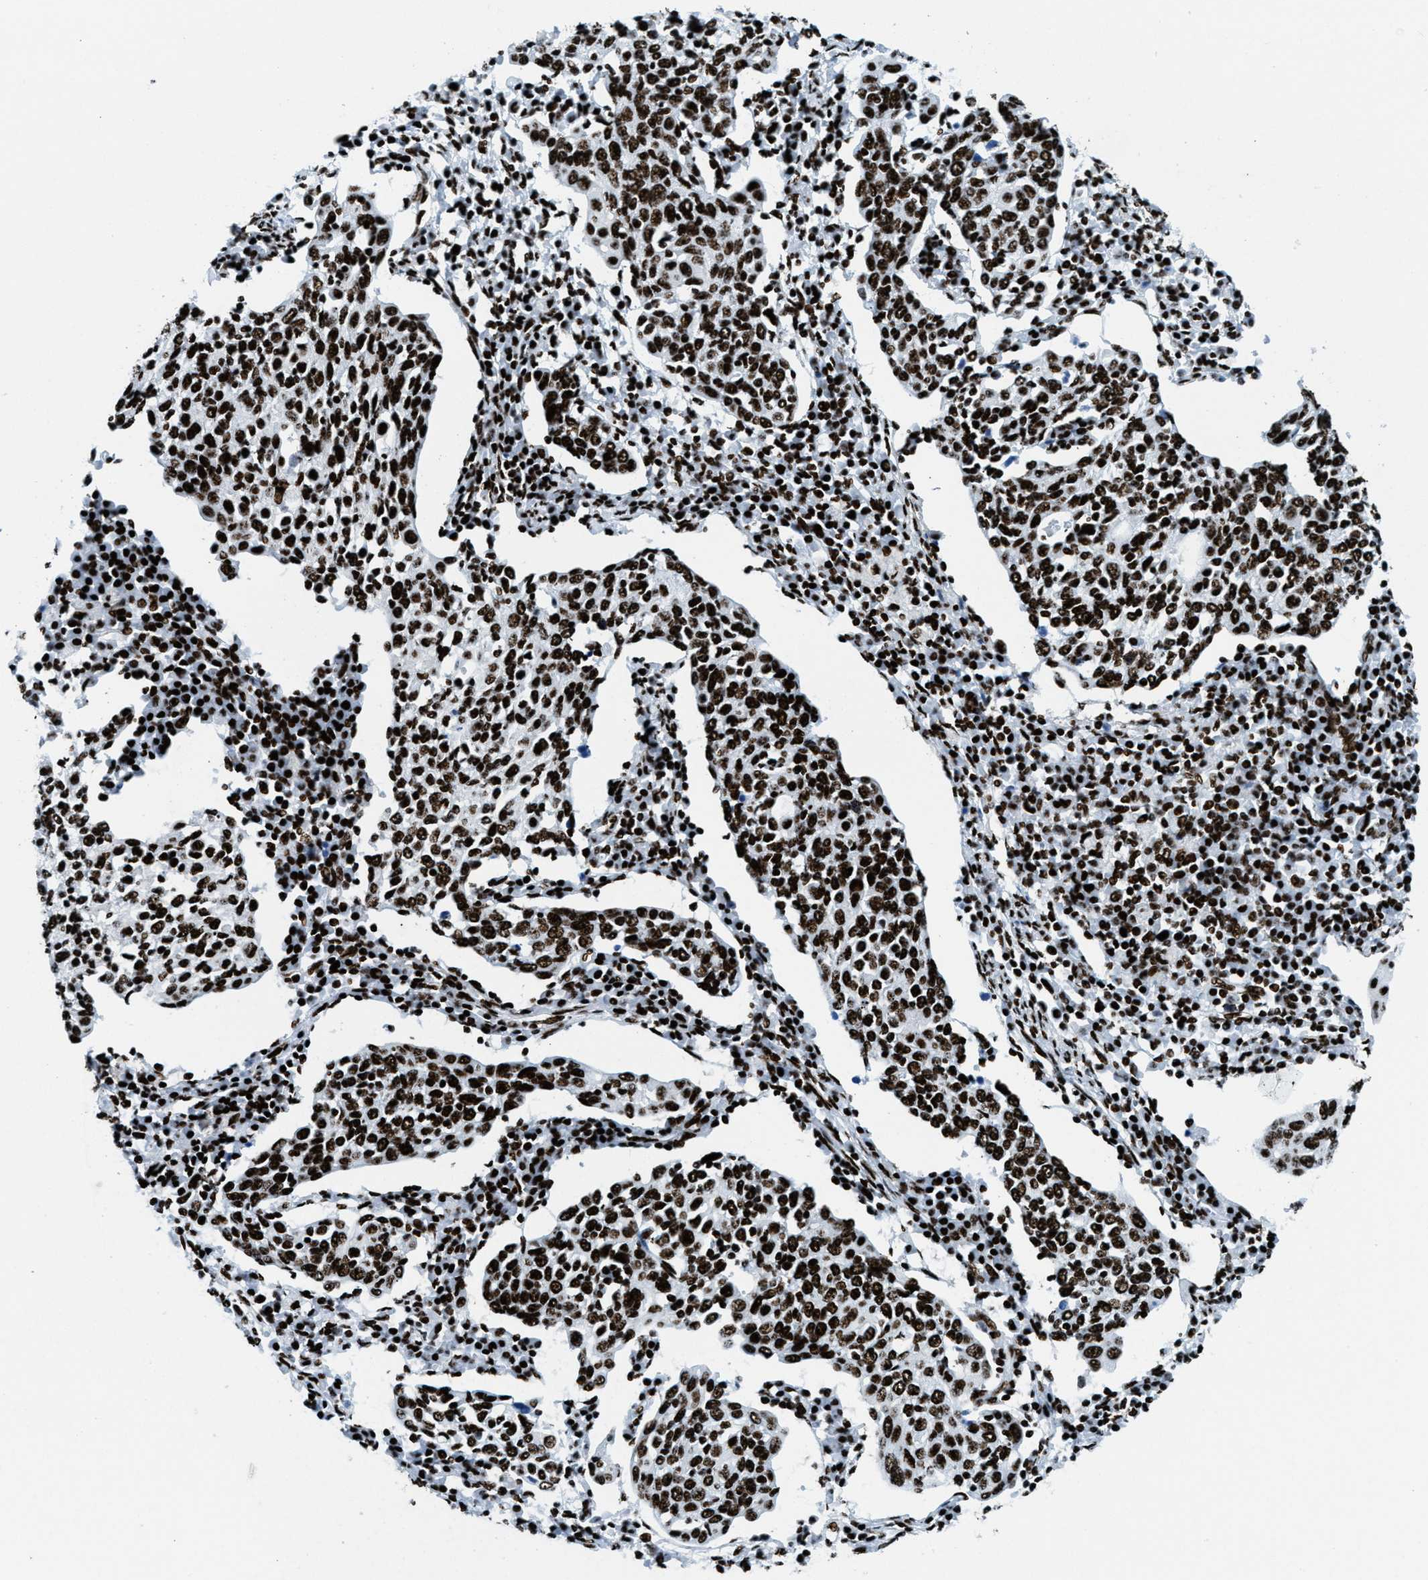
{"staining": {"intensity": "strong", "quantity": ">75%", "location": "nuclear"}, "tissue": "cervical cancer", "cell_type": "Tumor cells", "image_type": "cancer", "snomed": [{"axis": "morphology", "description": "Squamous cell carcinoma, NOS"}, {"axis": "topography", "description": "Cervix"}], "caption": "Immunohistochemical staining of squamous cell carcinoma (cervical) displays high levels of strong nuclear protein expression in about >75% of tumor cells. The staining was performed using DAB, with brown indicating positive protein expression. Nuclei are stained blue with hematoxylin.", "gene": "NONO", "patient": {"sex": "female", "age": 40}}